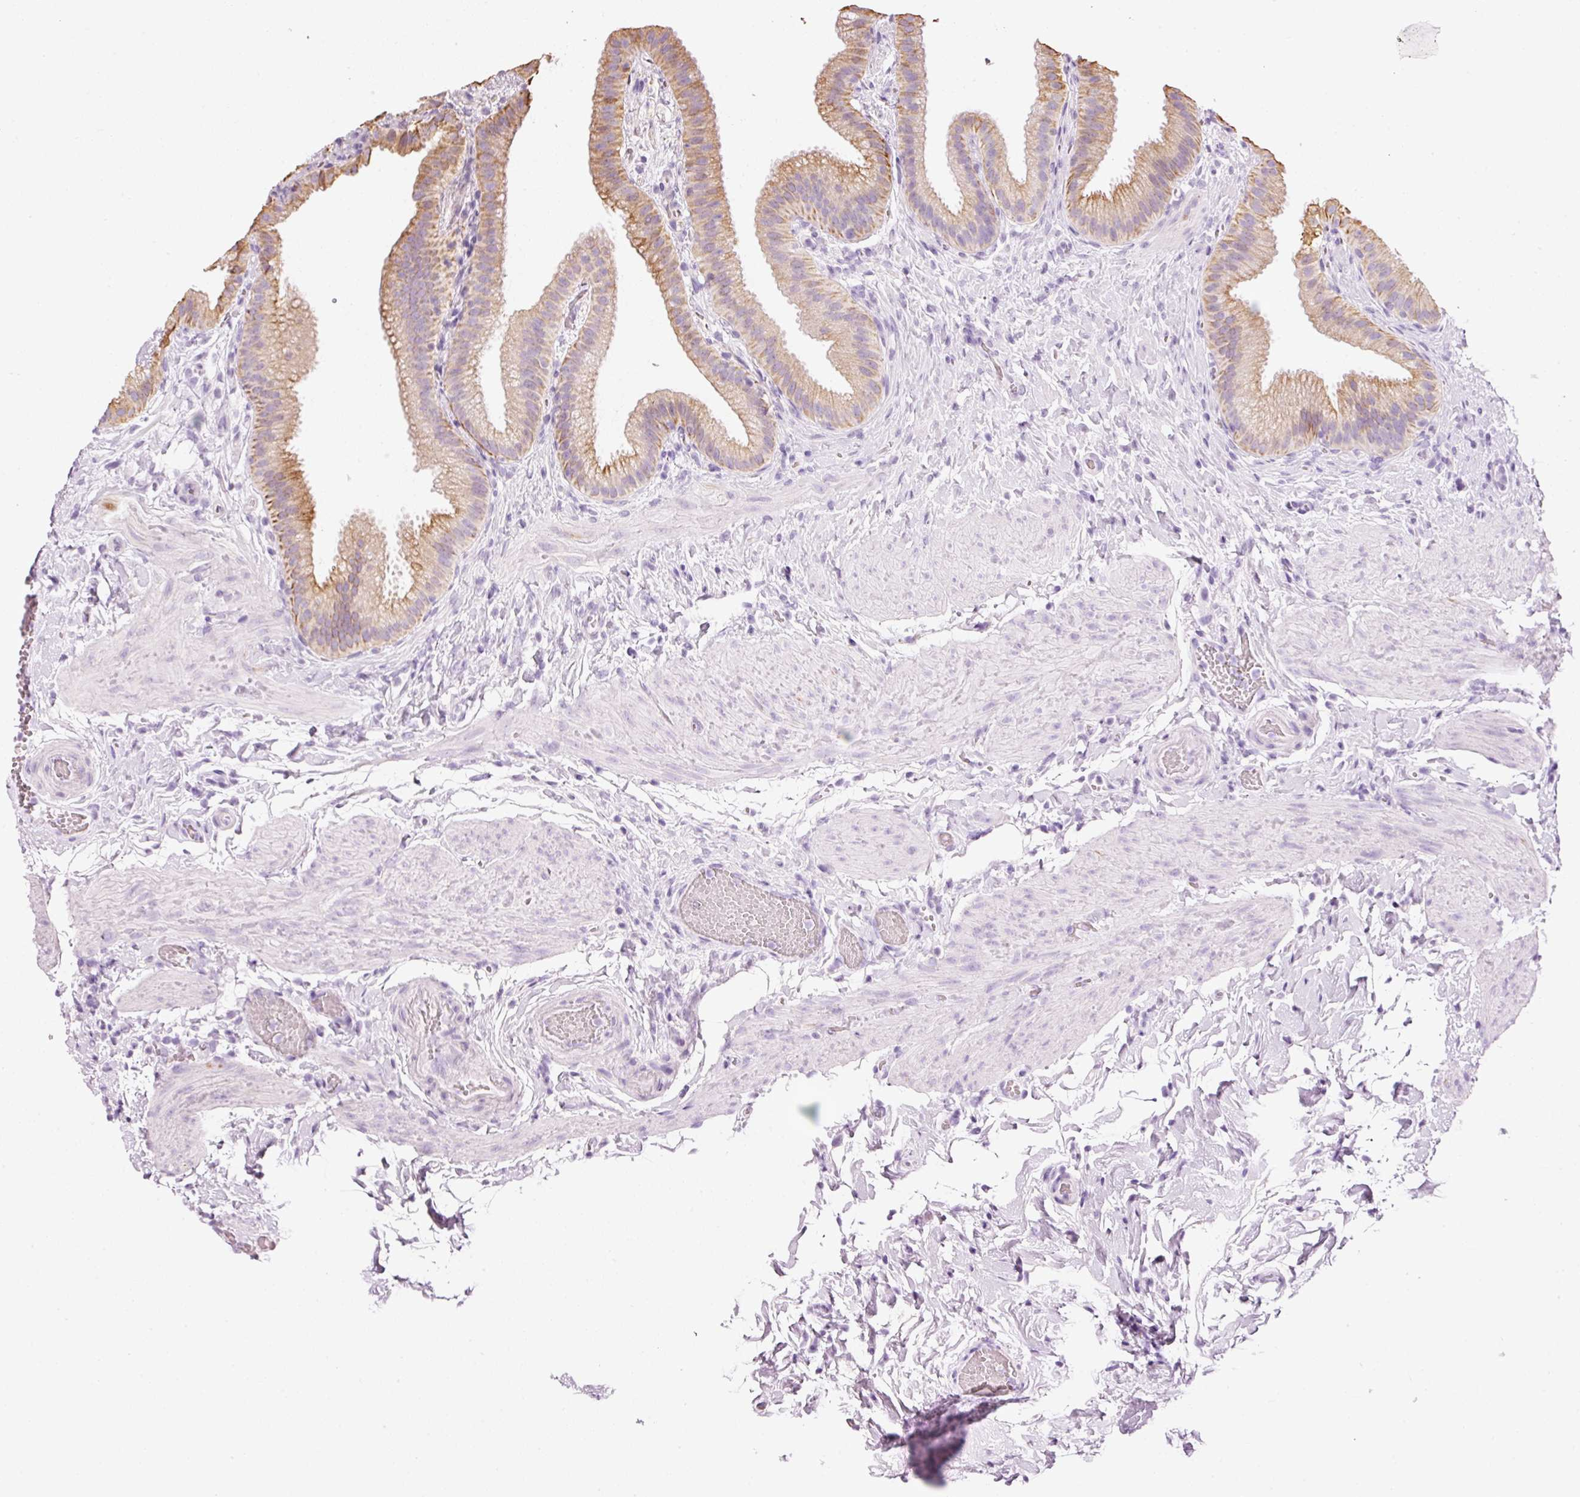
{"staining": {"intensity": "moderate", "quantity": "25%-75%", "location": "cytoplasmic/membranous"}, "tissue": "gallbladder", "cell_type": "Glandular cells", "image_type": "normal", "snomed": [{"axis": "morphology", "description": "Normal tissue, NOS"}, {"axis": "topography", "description": "Gallbladder"}], "caption": "IHC image of normal gallbladder: gallbladder stained using IHC demonstrates medium levels of moderate protein expression localized specifically in the cytoplasmic/membranous of glandular cells, appearing as a cytoplasmic/membranous brown color.", "gene": "CARD16", "patient": {"sex": "female", "age": 63}}